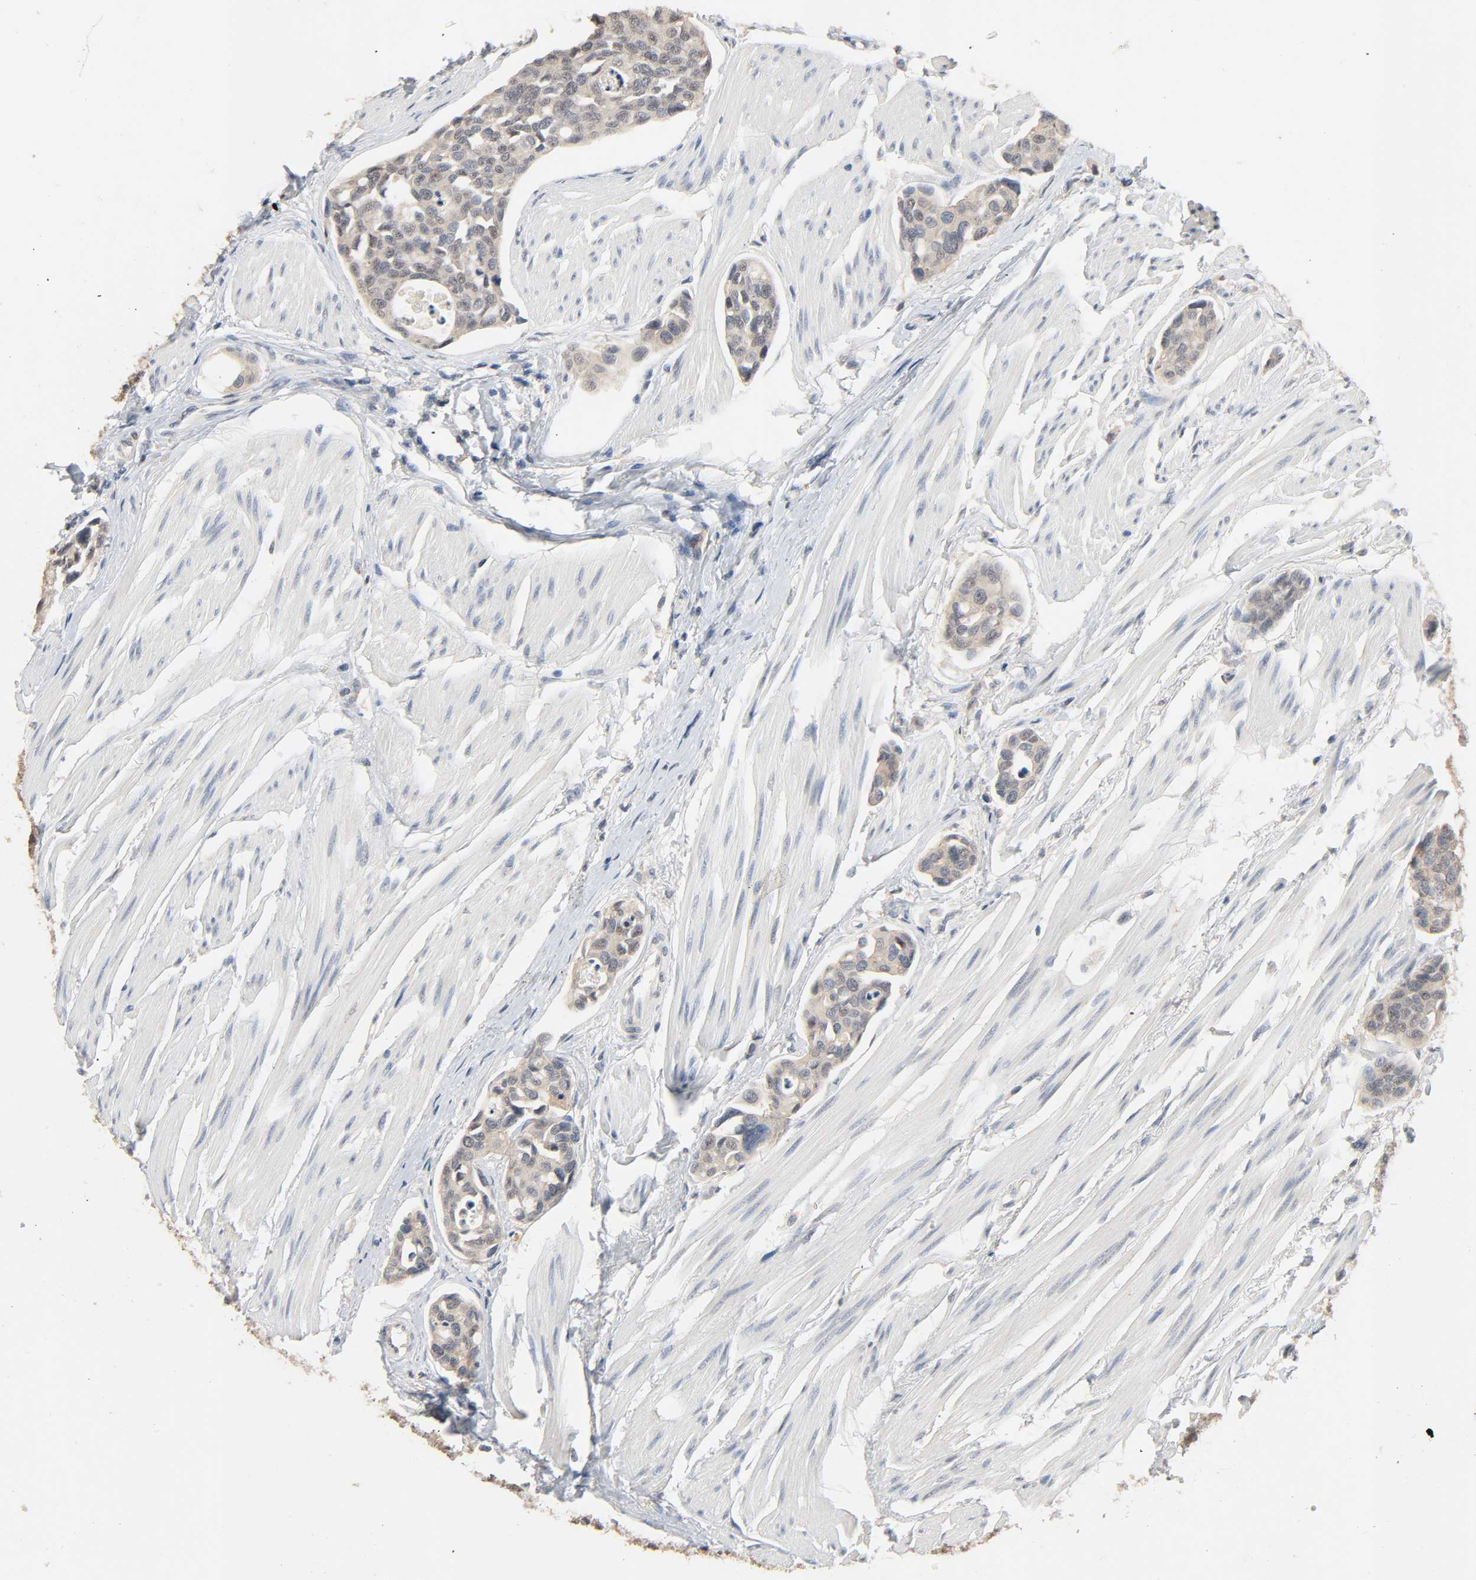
{"staining": {"intensity": "weak", "quantity": "25%-75%", "location": "cytoplasmic/membranous"}, "tissue": "urothelial cancer", "cell_type": "Tumor cells", "image_type": "cancer", "snomed": [{"axis": "morphology", "description": "Urothelial carcinoma, High grade"}, {"axis": "topography", "description": "Urinary bladder"}], "caption": "Immunohistochemistry of high-grade urothelial carcinoma reveals low levels of weak cytoplasmic/membranous staining in about 25%-75% of tumor cells.", "gene": "MAGEA8", "patient": {"sex": "male", "age": 78}}